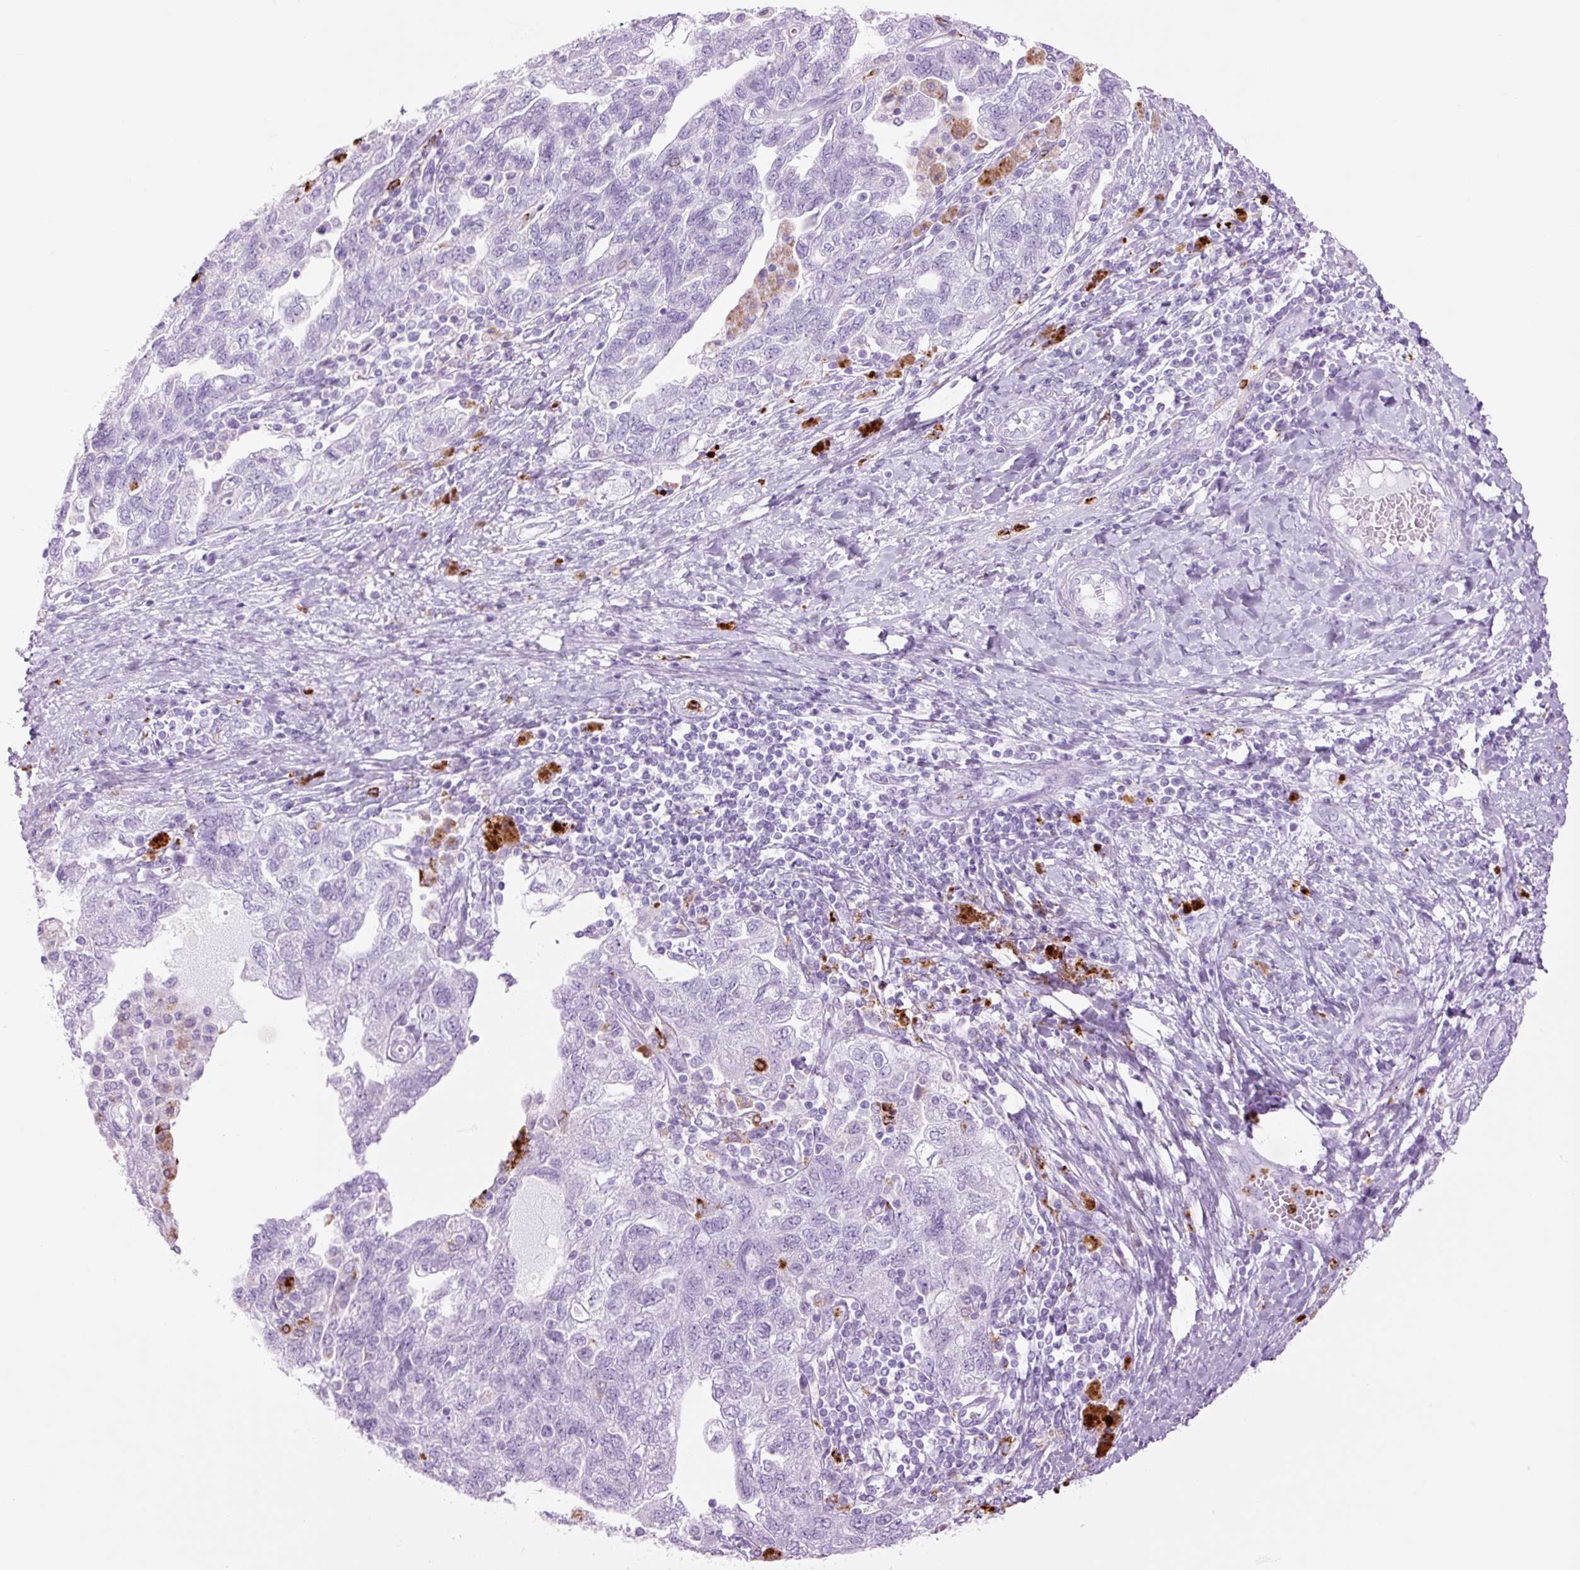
{"staining": {"intensity": "negative", "quantity": "none", "location": "none"}, "tissue": "ovarian cancer", "cell_type": "Tumor cells", "image_type": "cancer", "snomed": [{"axis": "morphology", "description": "Carcinoma, NOS"}, {"axis": "morphology", "description": "Cystadenocarcinoma, serous, NOS"}, {"axis": "topography", "description": "Ovary"}], "caption": "Micrograph shows no protein staining in tumor cells of serous cystadenocarcinoma (ovarian) tissue.", "gene": "LYZ", "patient": {"sex": "female", "age": 69}}